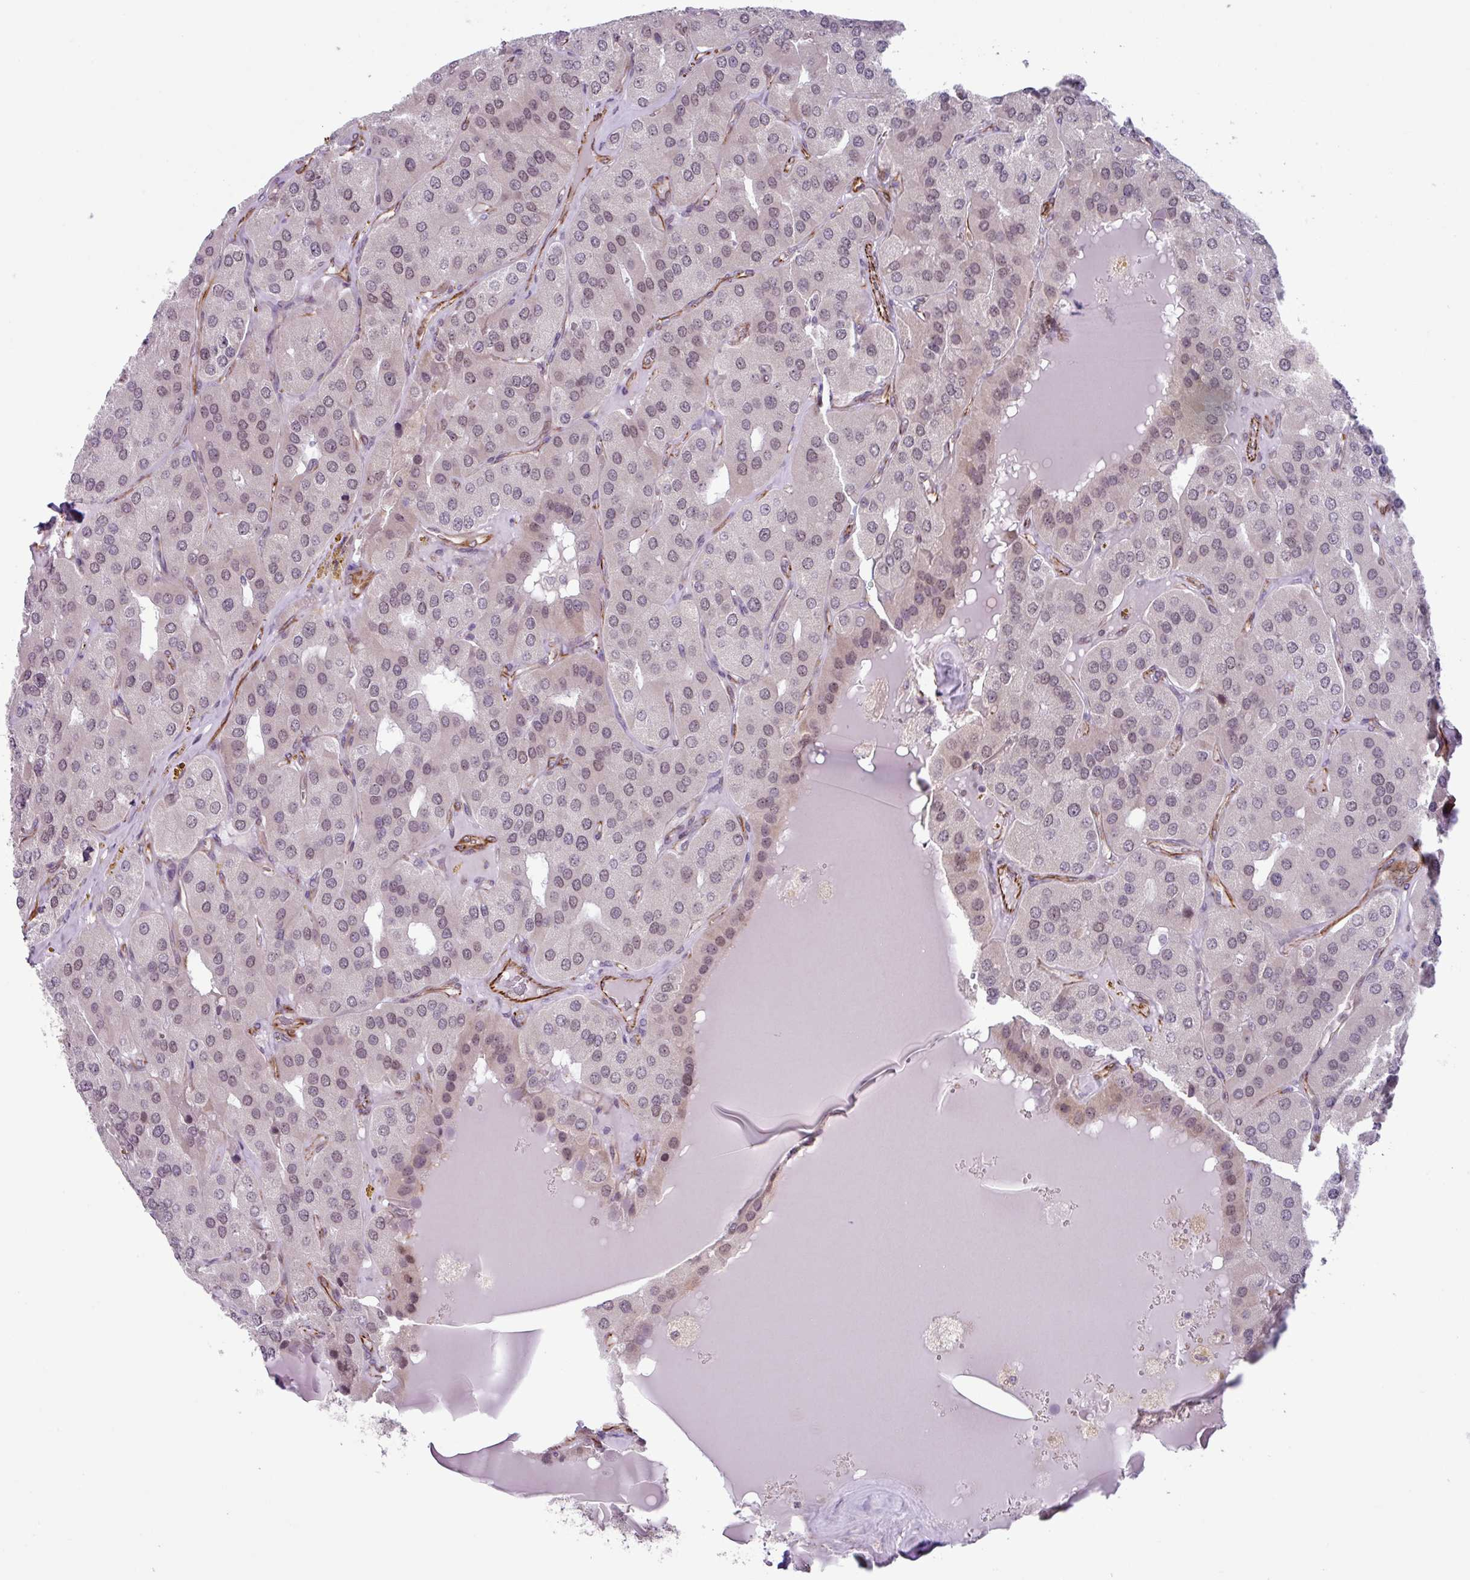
{"staining": {"intensity": "weak", "quantity": "<25%", "location": "nuclear"}, "tissue": "parathyroid gland", "cell_type": "Glandular cells", "image_type": "normal", "snomed": [{"axis": "morphology", "description": "Normal tissue, NOS"}, {"axis": "morphology", "description": "Adenoma, NOS"}, {"axis": "topography", "description": "Parathyroid gland"}], "caption": "Parathyroid gland was stained to show a protein in brown. There is no significant positivity in glandular cells.", "gene": "CHD3", "patient": {"sex": "female", "age": 86}}